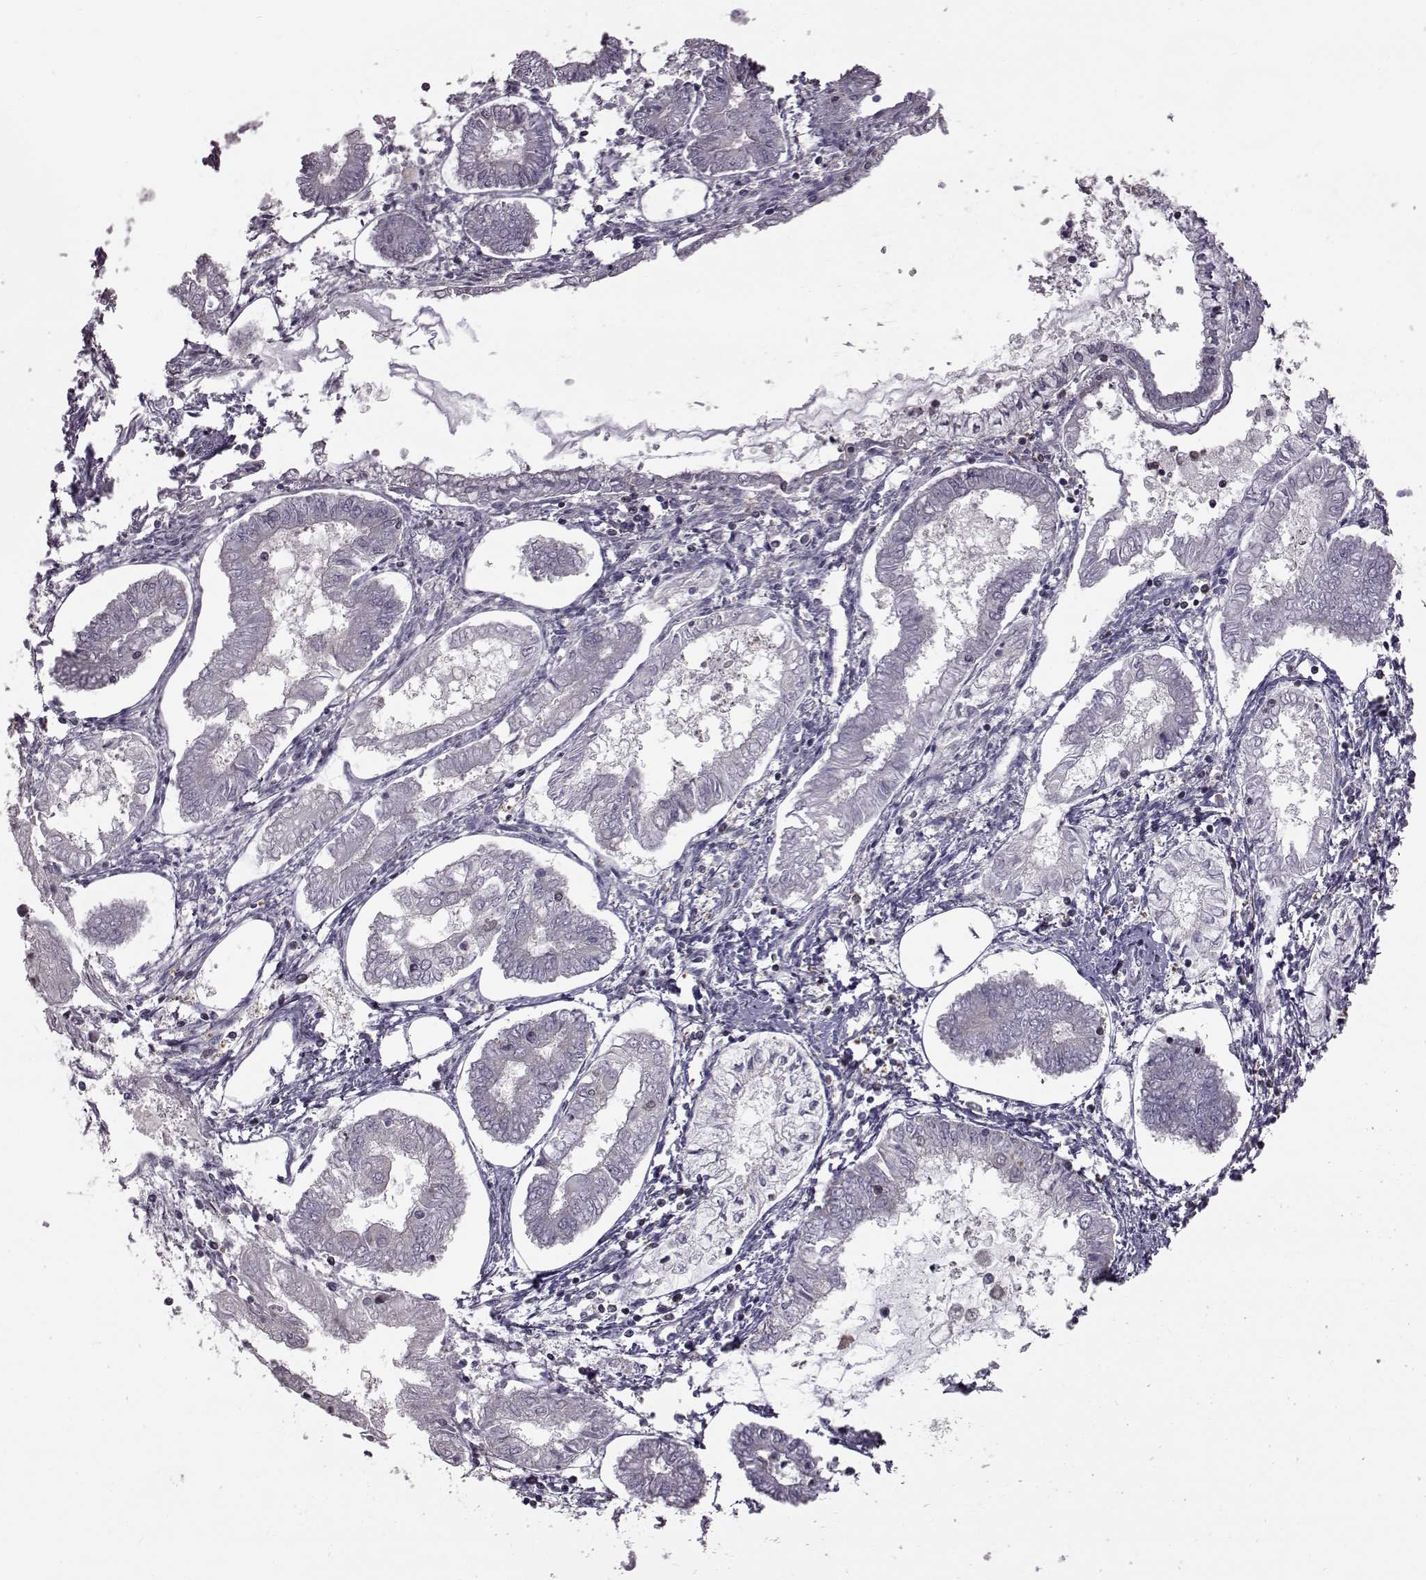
{"staining": {"intensity": "negative", "quantity": "none", "location": "none"}, "tissue": "endometrial cancer", "cell_type": "Tumor cells", "image_type": "cancer", "snomed": [{"axis": "morphology", "description": "Adenocarcinoma, NOS"}, {"axis": "topography", "description": "Endometrium"}], "caption": "Tumor cells are negative for protein expression in human endometrial cancer (adenocarcinoma).", "gene": "DOK2", "patient": {"sex": "female", "age": 68}}